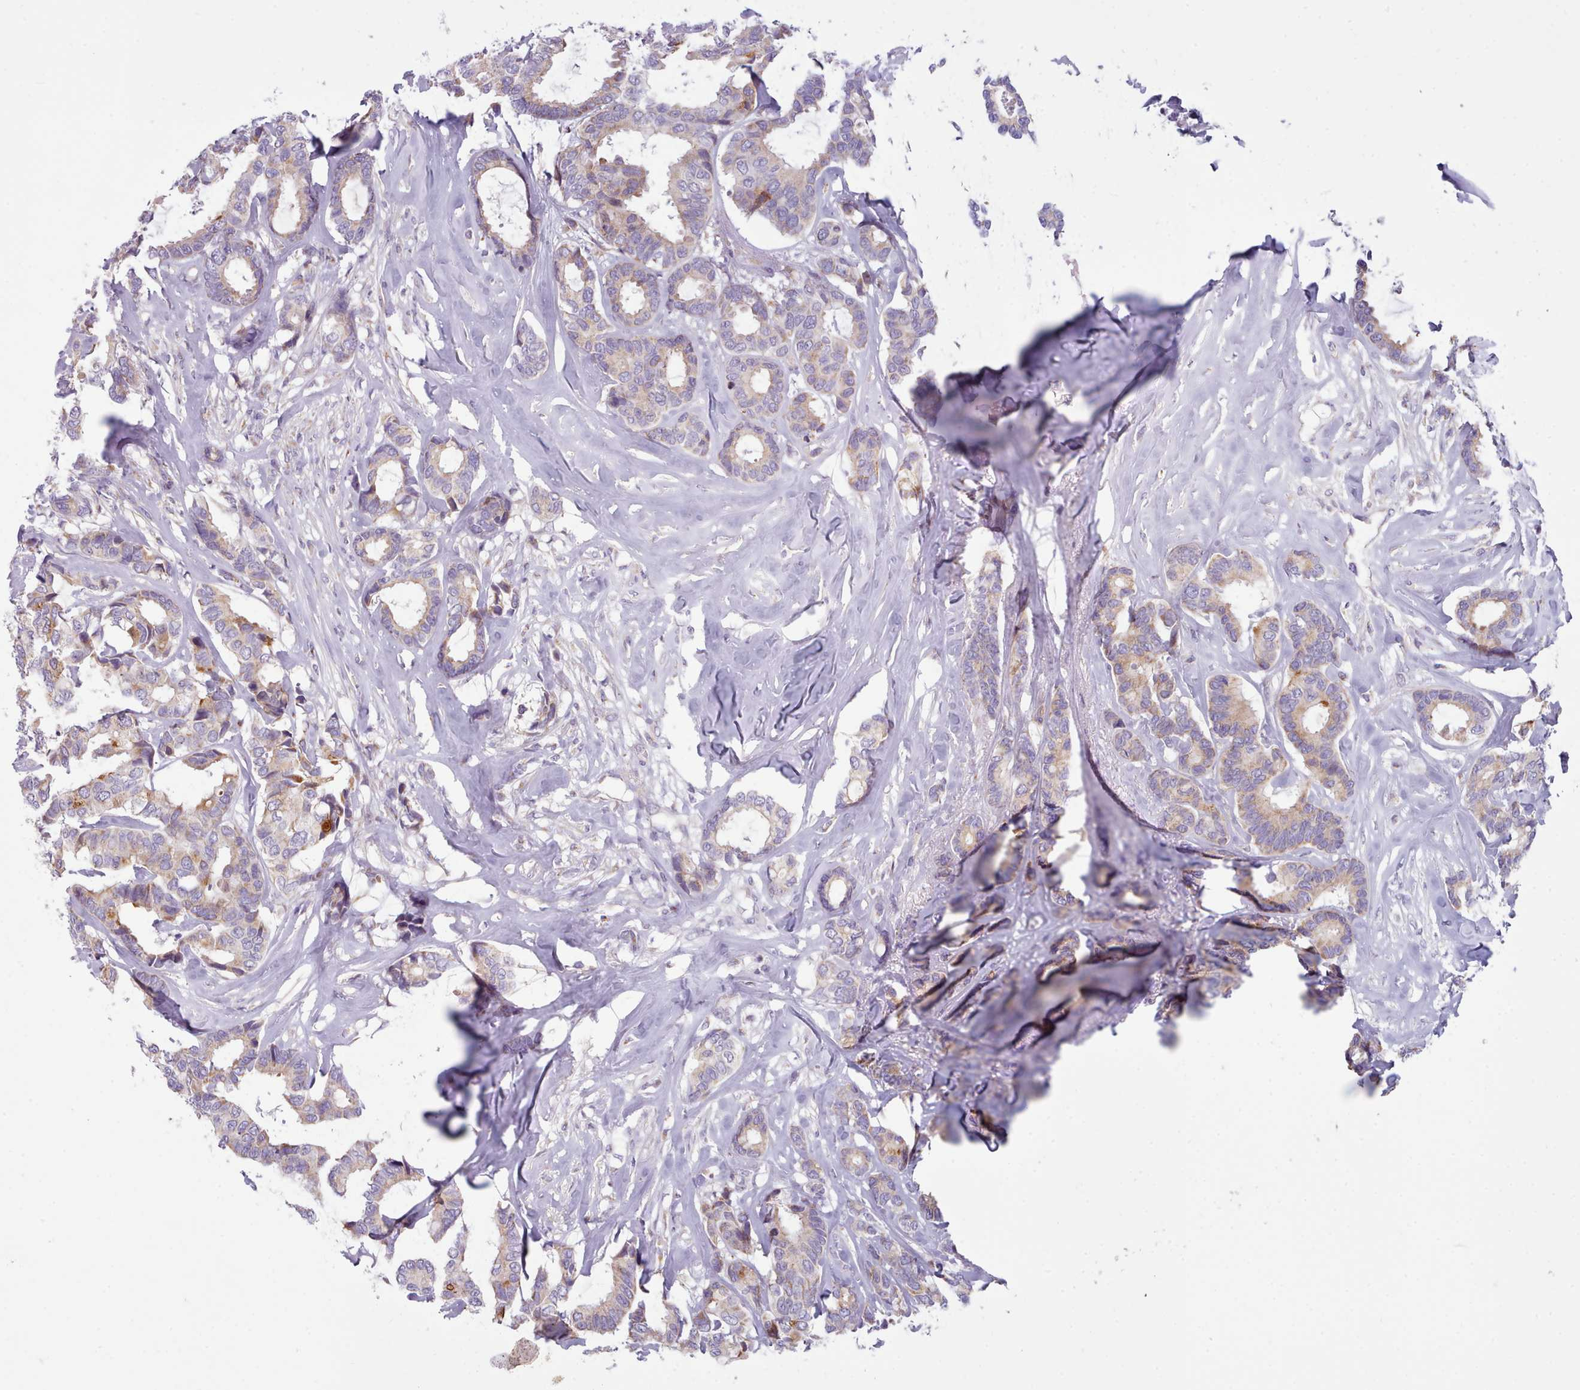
{"staining": {"intensity": "moderate", "quantity": "<25%", "location": "cytoplasmic/membranous"}, "tissue": "breast cancer", "cell_type": "Tumor cells", "image_type": "cancer", "snomed": [{"axis": "morphology", "description": "Duct carcinoma"}, {"axis": "topography", "description": "Breast"}], "caption": "Immunohistochemistry (IHC) staining of breast cancer, which shows low levels of moderate cytoplasmic/membranous positivity in approximately <25% of tumor cells indicating moderate cytoplasmic/membranous protein staining. The staining was performed using DAB (3,3'-diaminobenzidine) (brown) for protein detection and nuclei were counterstained in hematoxylin (blue).", "gene": "SLC52A3", "patient": {"sex": "female", "age": 87}}